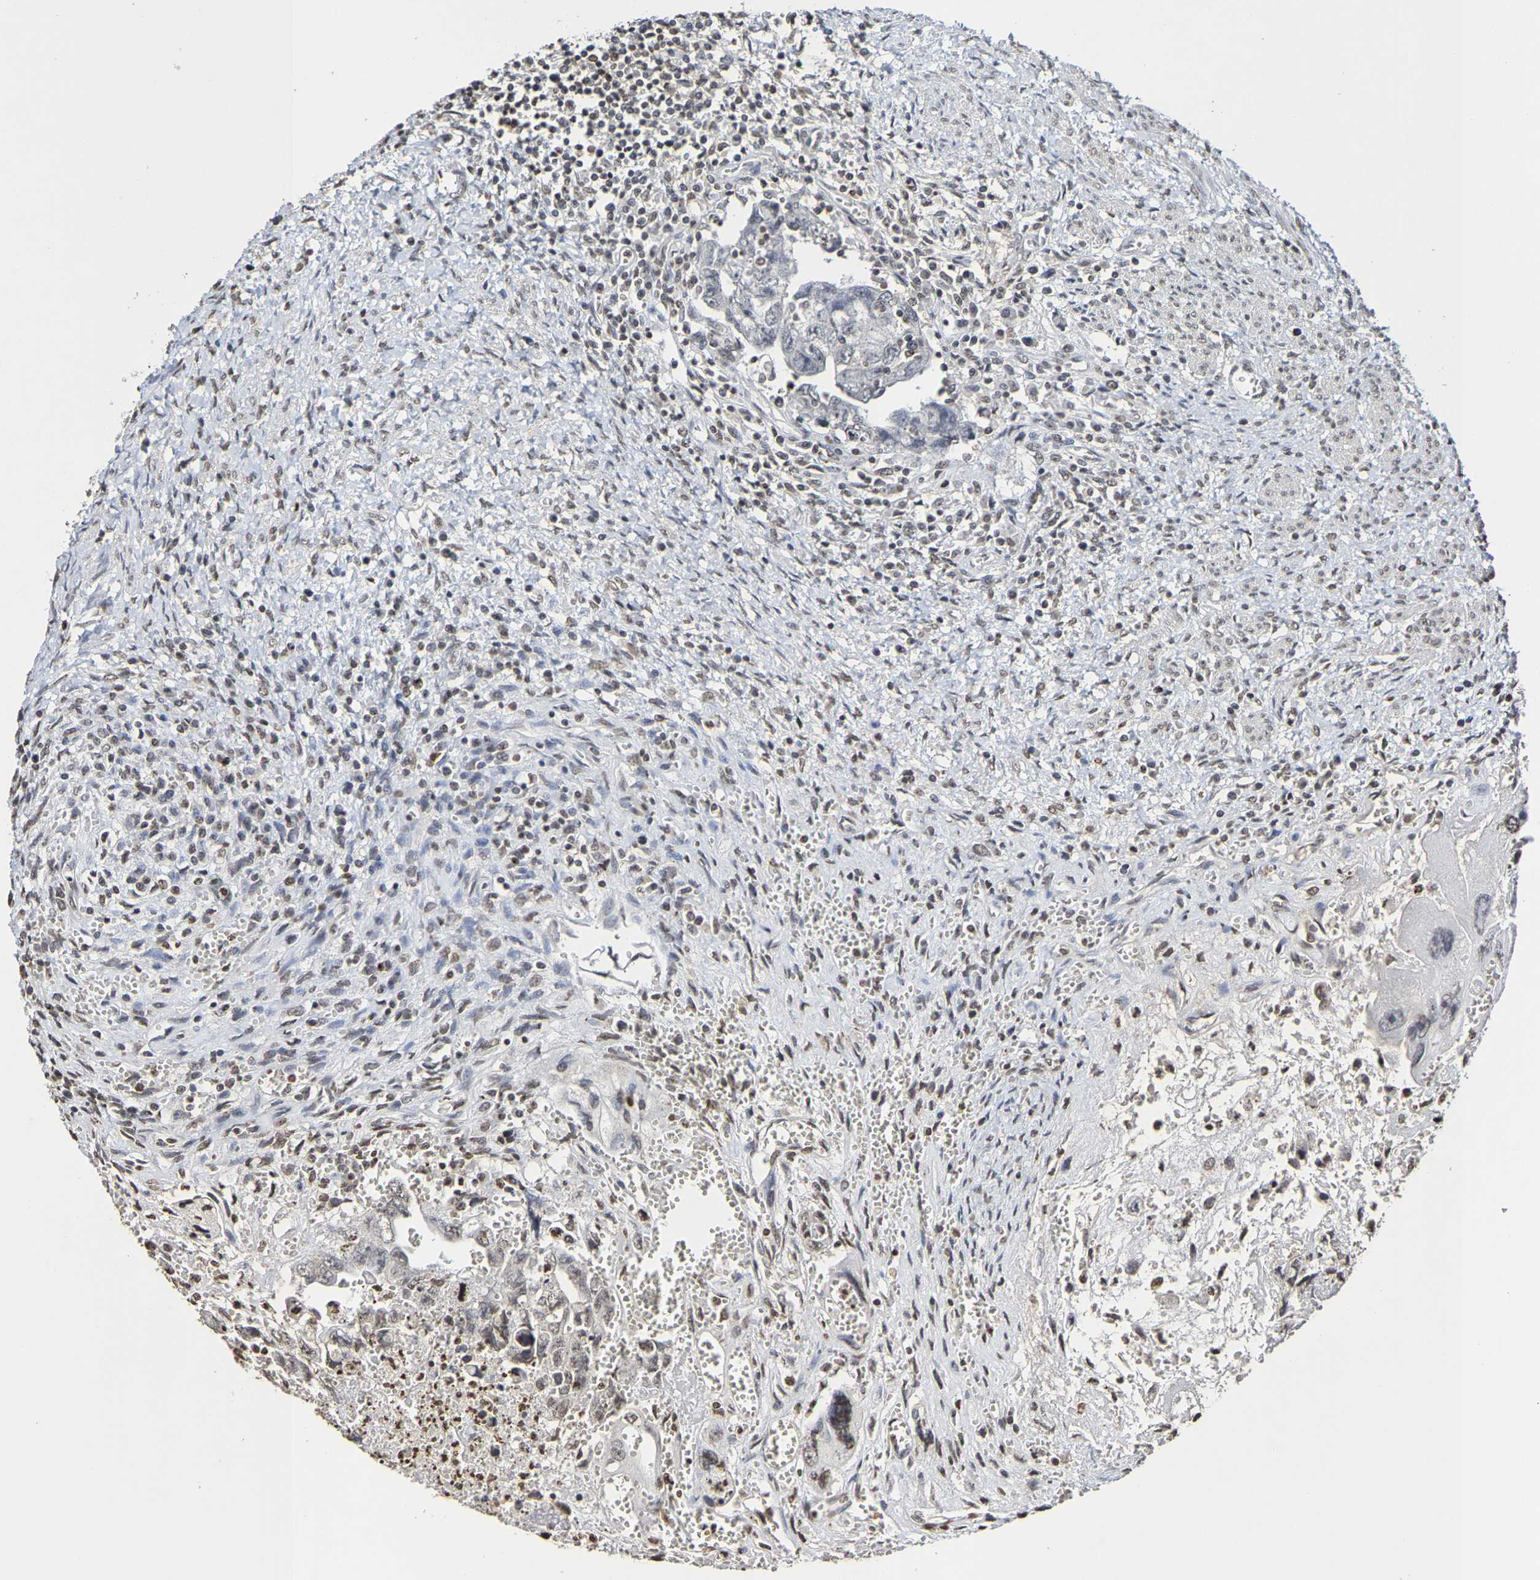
{"staining": {"intensity": "negative", "quantity": "none", "location": "none"}, "tissue": "testis cancer", "cell_type": "Tumor cells", "image_type": "cancer", "snomed": [{"axis": "morphology", "description": "Carcinoma, Embryonal, NOS"}, {"axis": "topography", "description": "Testis"}], "caption": "Testis embryonal carcinoma stained for a protein using immunohistochemistry reveals no expression tumor cells.", "gene": "ATF4", "patient": {"sex": "male", "age": 28}}